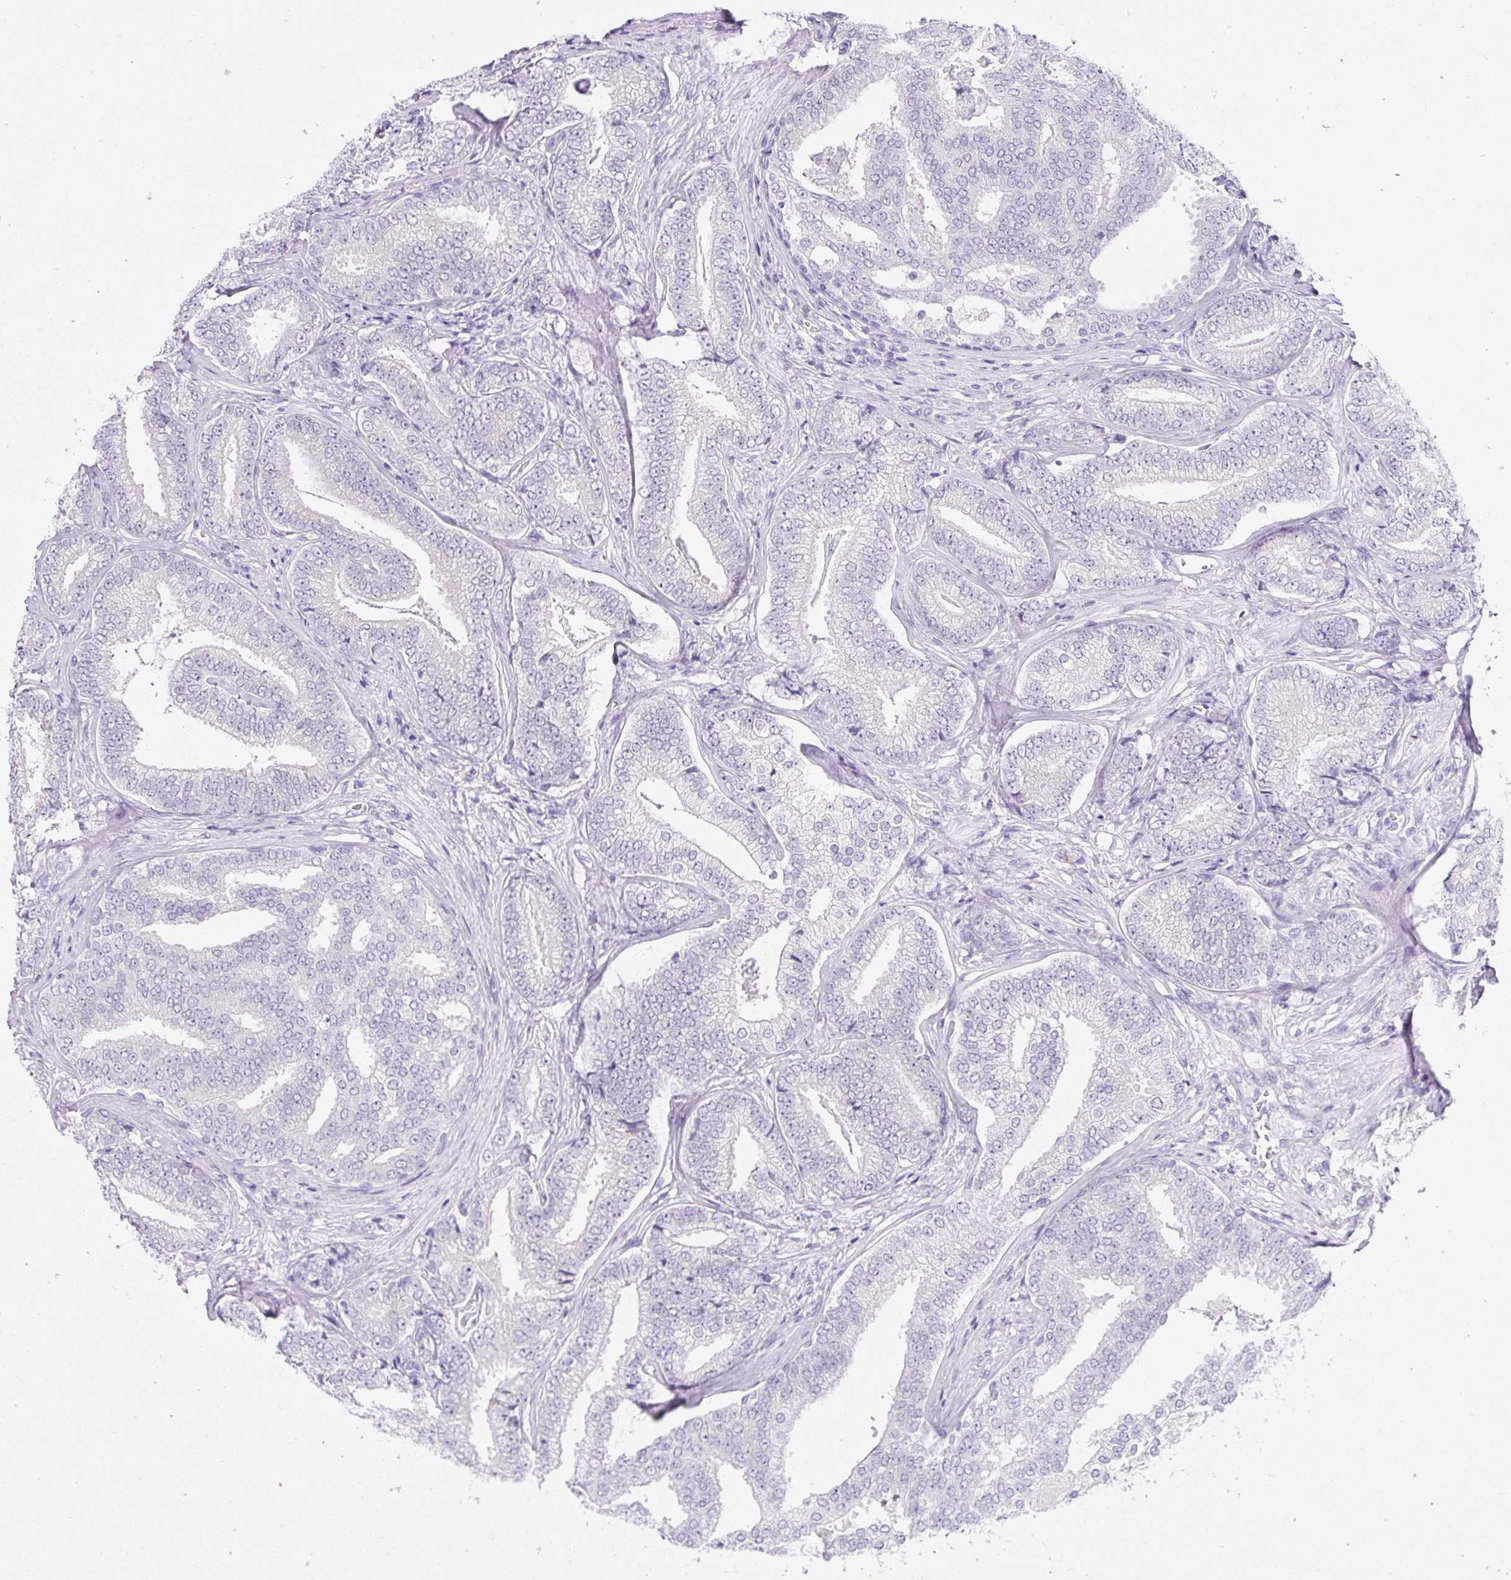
{"staining": {"intensity": "negative", "quantity": "none", "location": "none"}, "tissue": "prostate cancer", "cell_type": "Tumor cells", "image_type": "cancer", "snomed": [{"axis": "morphology", "description": "Adenocarcinoma, Low grade"}, {"axis": "topography", "description": "Prostate"}], "caption": "Histopathology image shows no significant protein positivity in tumor cells of prostate adenocarcinoma (low-grade). (Brightfield microscopy of DAB IHC at high magnification).", "gene": "GOLGA8A", "patient": {"sex": "male", "age": 63}}